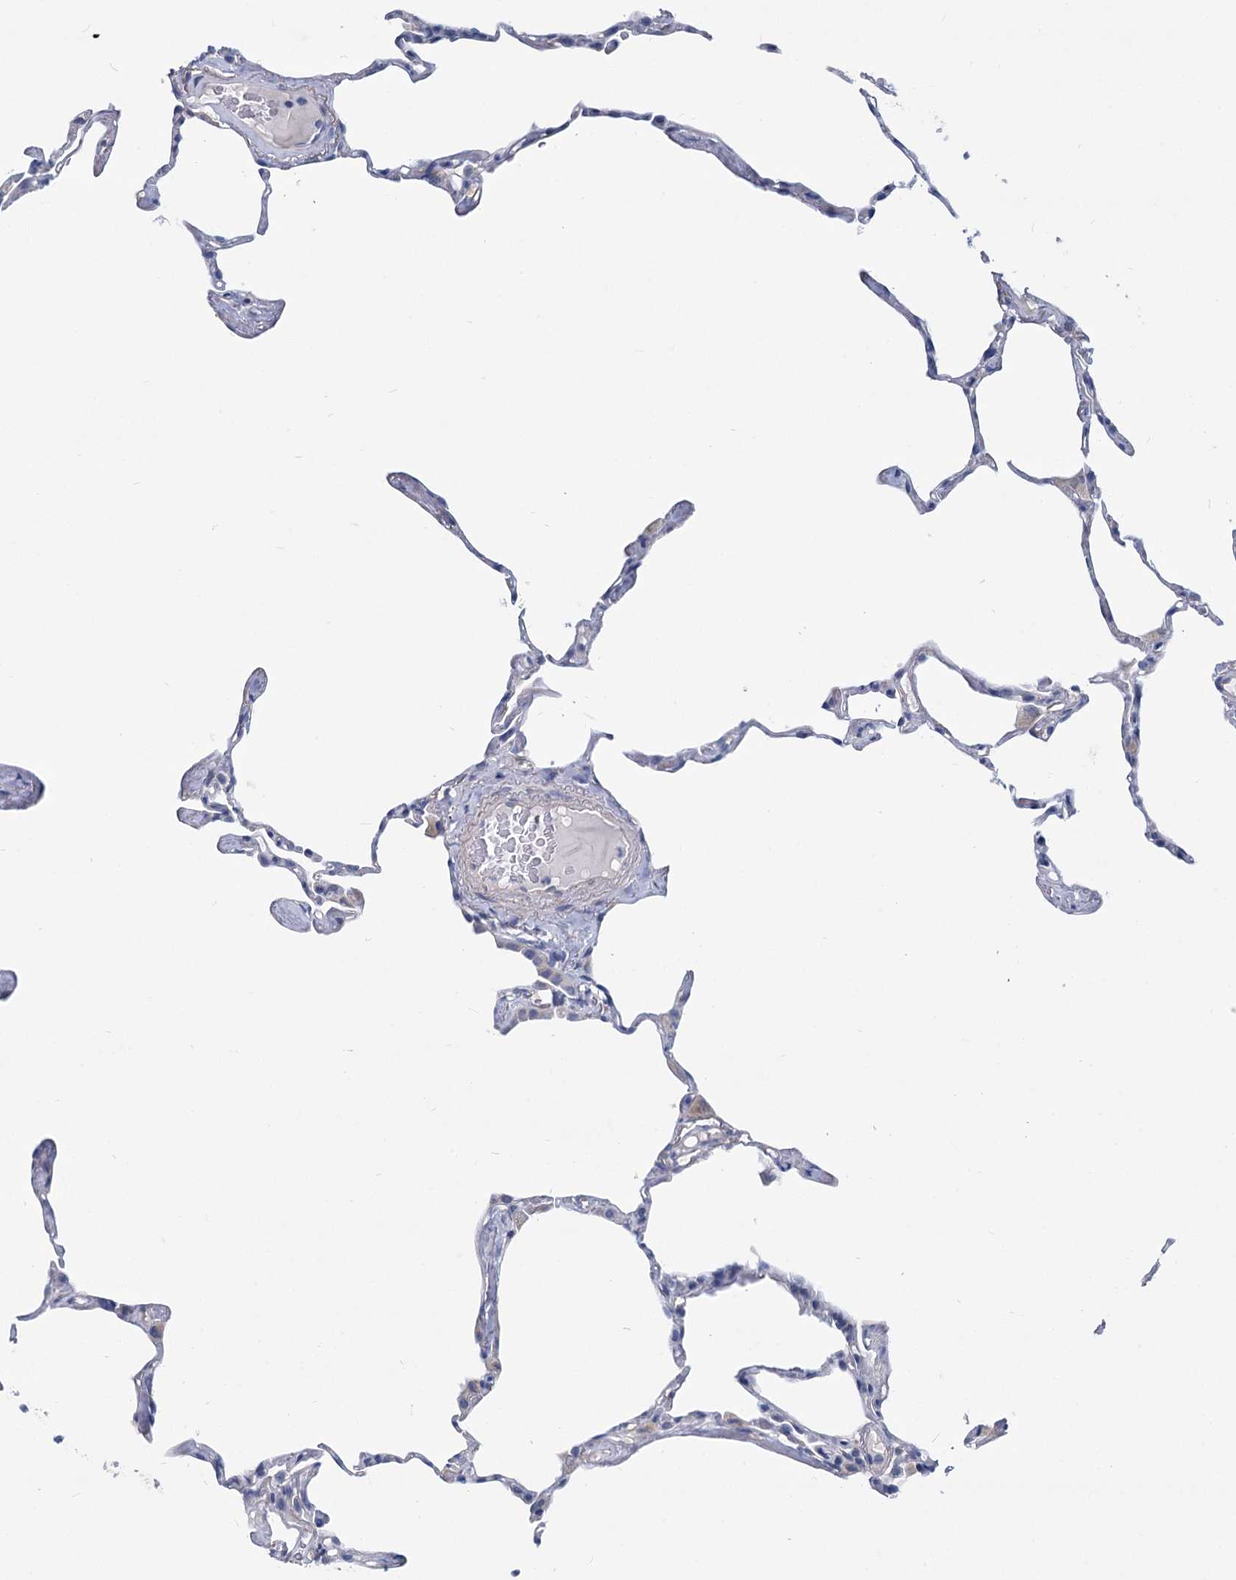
{"staining": {"intensity": "negative", "quantity": "none", "location": "none"}, "tissue": "lung", "cell_type": "Alveolar cells", "image_type": "normal", "snomed": [{"axis": "morphology", "description": "Normal tissue, NOS"}, {"axis": "topography", "description": "Lung"}], "caption": "There is no significant expression in alveolar cells of lung. Brightfield microscopy of IHC stained with DAB (3,3'-diaminobenzidine) (brown) and hematoxylin (blue), captured at high magnification.", "gene": "GSTM3", "patient": {"sex": "male", "age": 65}}